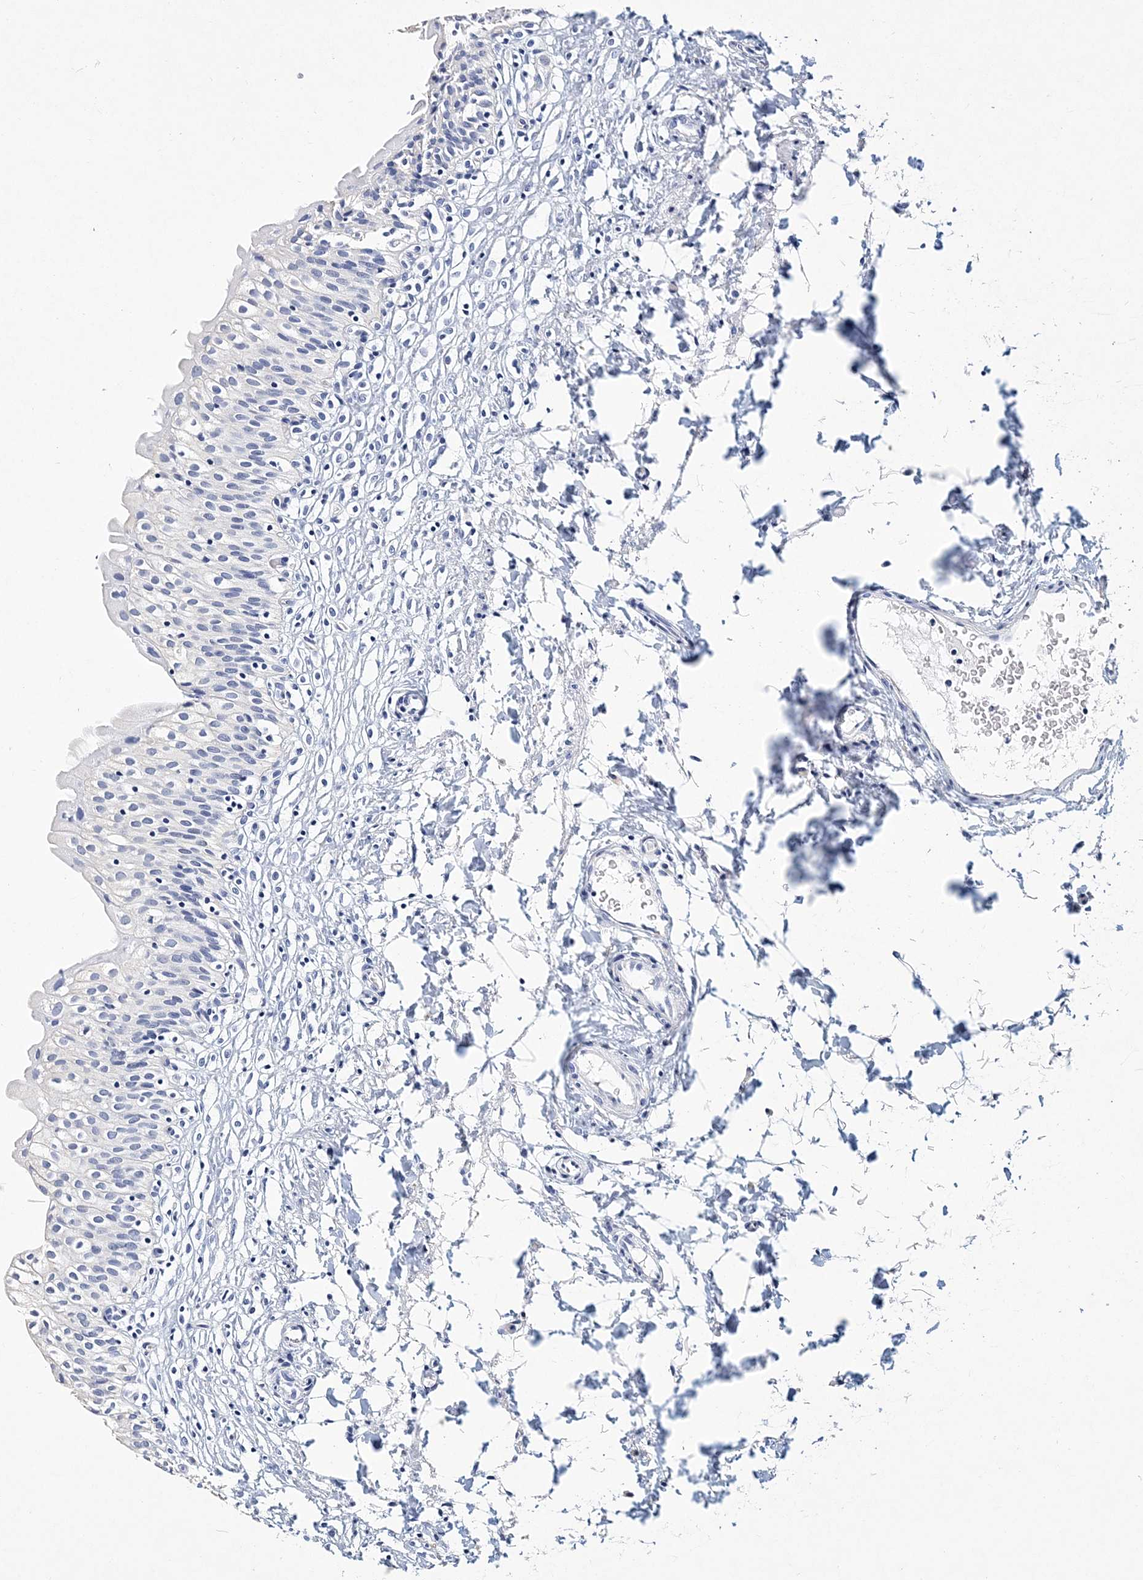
{"staining": {"intensity": "negative", "quantity": "none", "location": "none"}, "tissue": "urinary bladder", "cell_type": "Urothelial cells", "image_type": "normal", "snomed": [{"axis": "morphology", "description": "Normal tissue, NOS"}, {"axis": "topography", "description": "Urinary bladder"}], "caption": "An image of human urinary bladder is negative for staining in urothelial cells. (DAB (3,3'-diaminobenzidine) immunohistochemistry, high magnification).", "gene": "ITGA2B", "patient": {"sex": "male", "age": 55}}